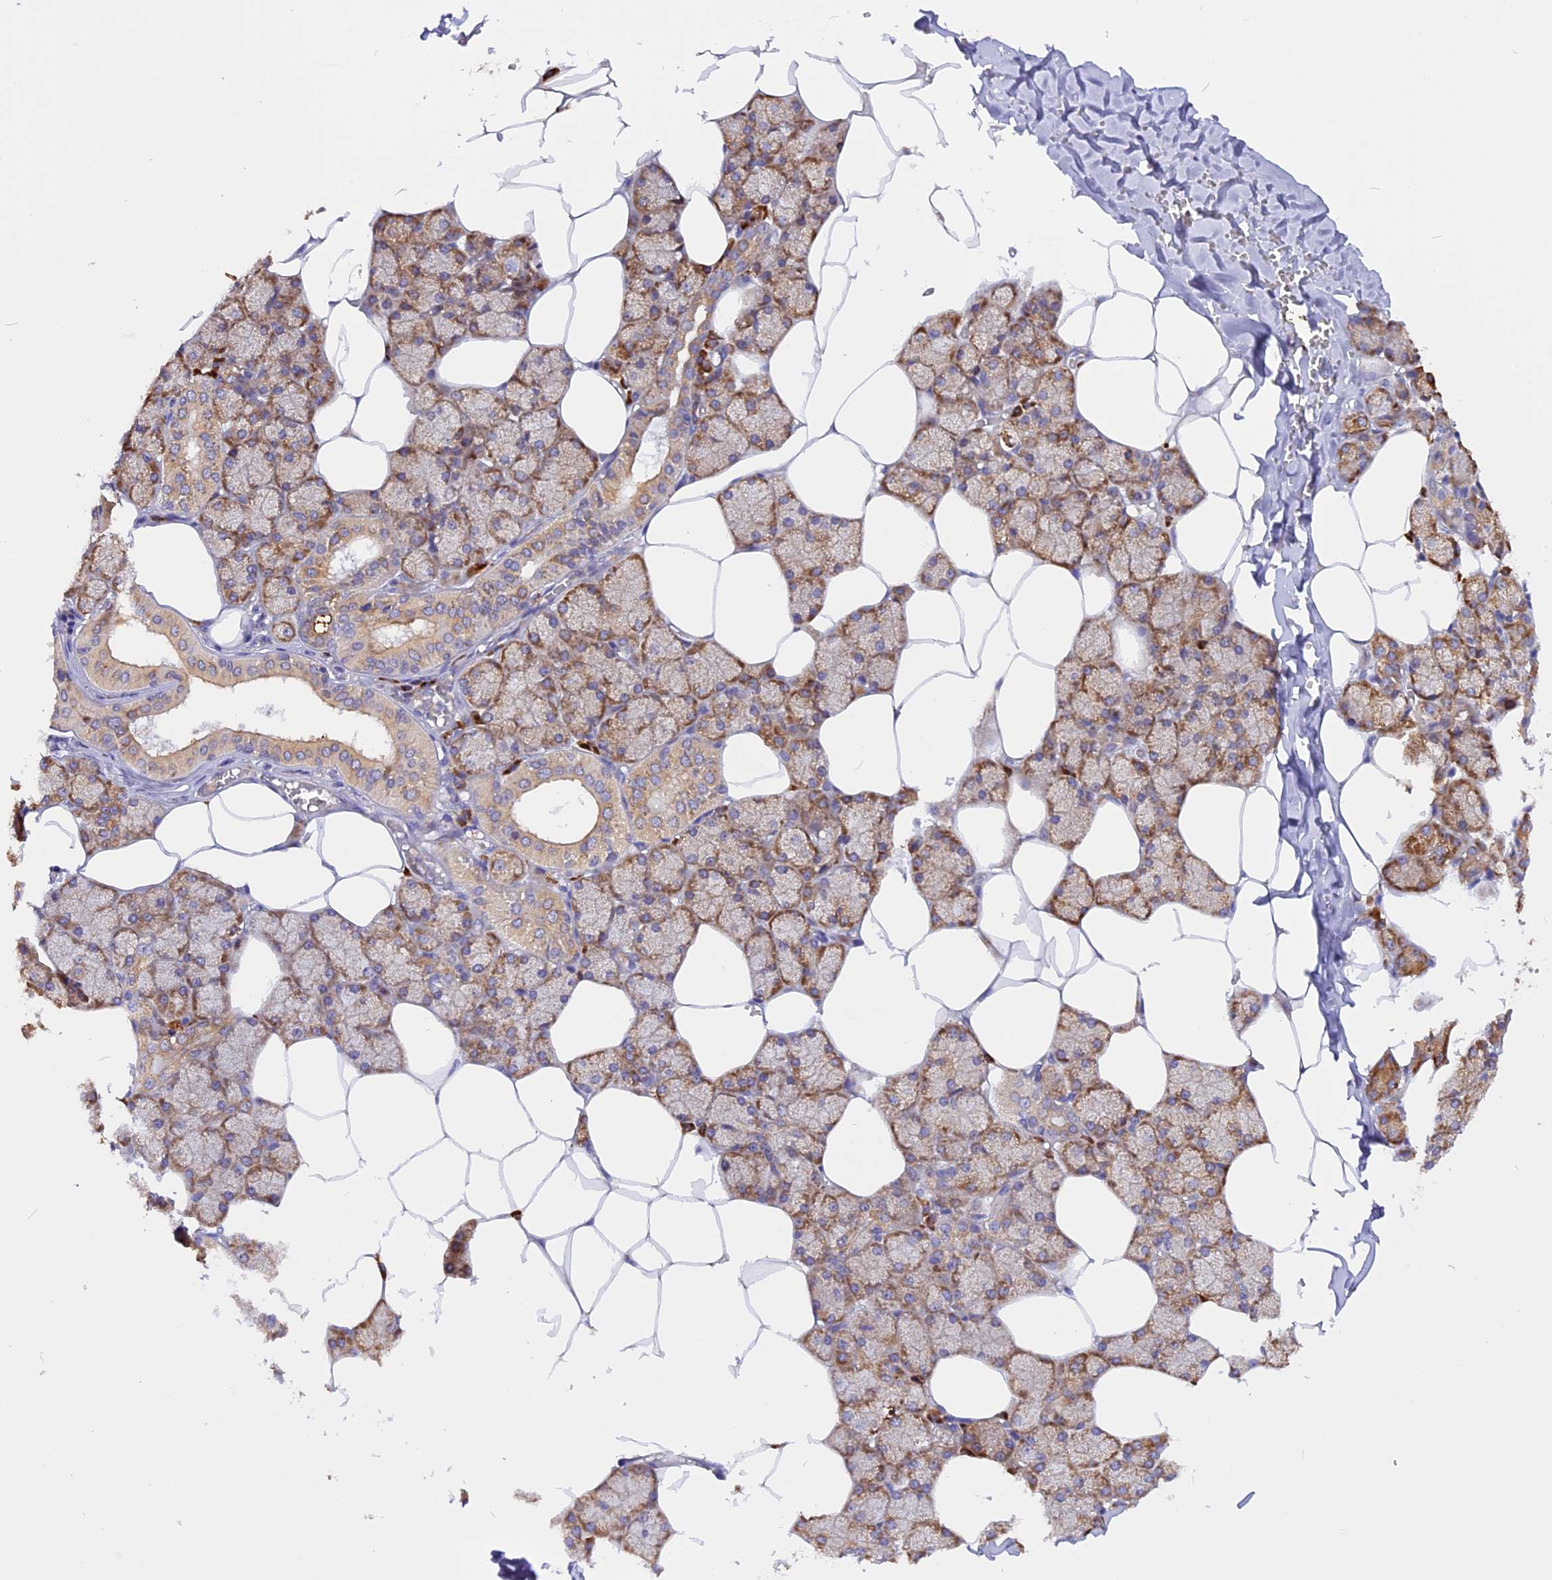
{"staining": {"intensity": "strong", "quantity": "25%-75%", "location": "cytoplasmic/membranous"}, "tissue": "salivary gland", "cell_type": "Glandular cells", "image_type": "normal", "snomed": [{"axis": "morphology", "description": "Normal tissue, NOS"}, {"axis": "topography", "description": "Salivary gland"}], "caption": "A histopathology image of human salivary gland stained for a protein displays strong cytoplasmic/membranous brown staining in glandular cells. Using DAB (brown) and hematoxylin (blue) stains, captured at high magnification using brightfield microscopy.", "gene": "GNPTAB", "patient": {"sex": "male", "age": 62}}